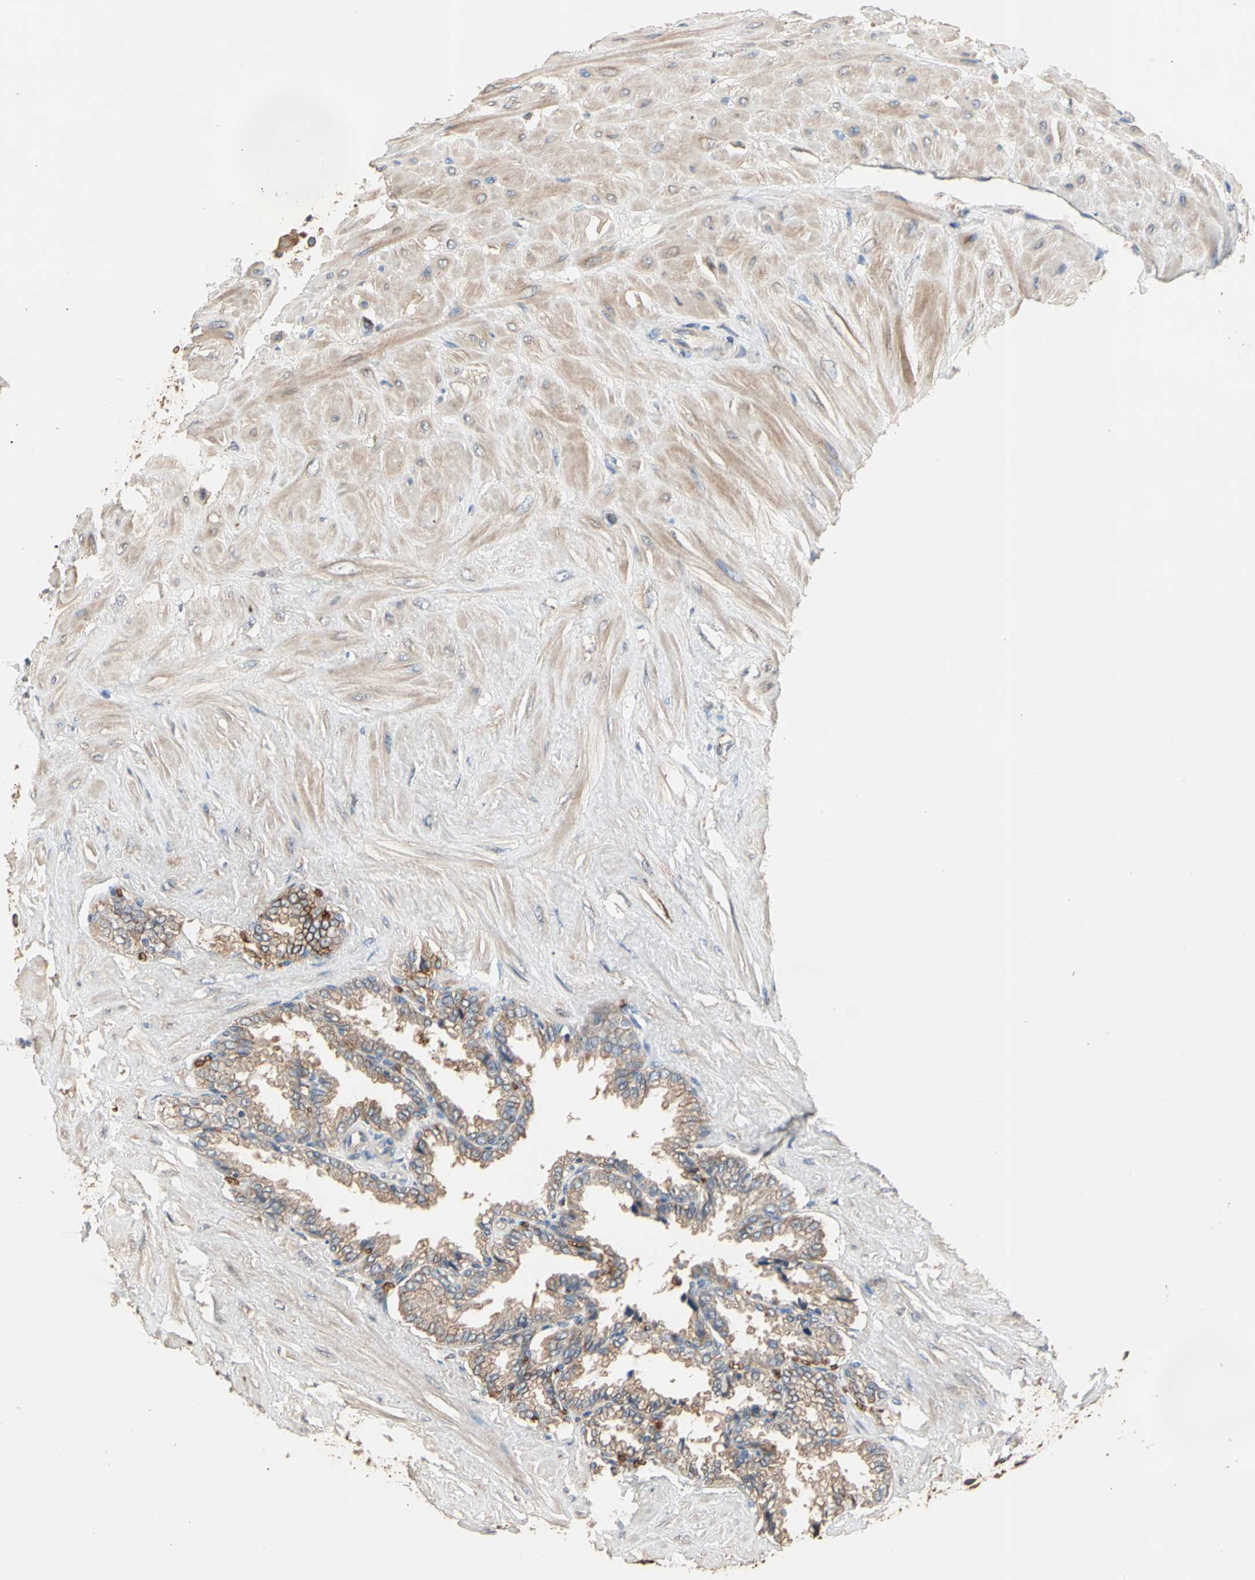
{"staining": {"intensity": "moderate", "quantity": ">75%", "location": "cytoplasmic/membranous"}, "tissue": "seminal vesicle", "cell_type": "Glandular cells", "image_type": "normal", "snomed": [{"axis": "morphology", "description": "Normal tissue, NOS"}, {"axis": "topography", "description": "Seminal veicle"}], "caption": "The photomicrograph reveals a brown stain indicating the presence of a protein in the cytoplasmic/membranous of glandular cells in seminal vesicle.", "gene": "RIOK2", "patient": {"sex": "male", "age": 46}}